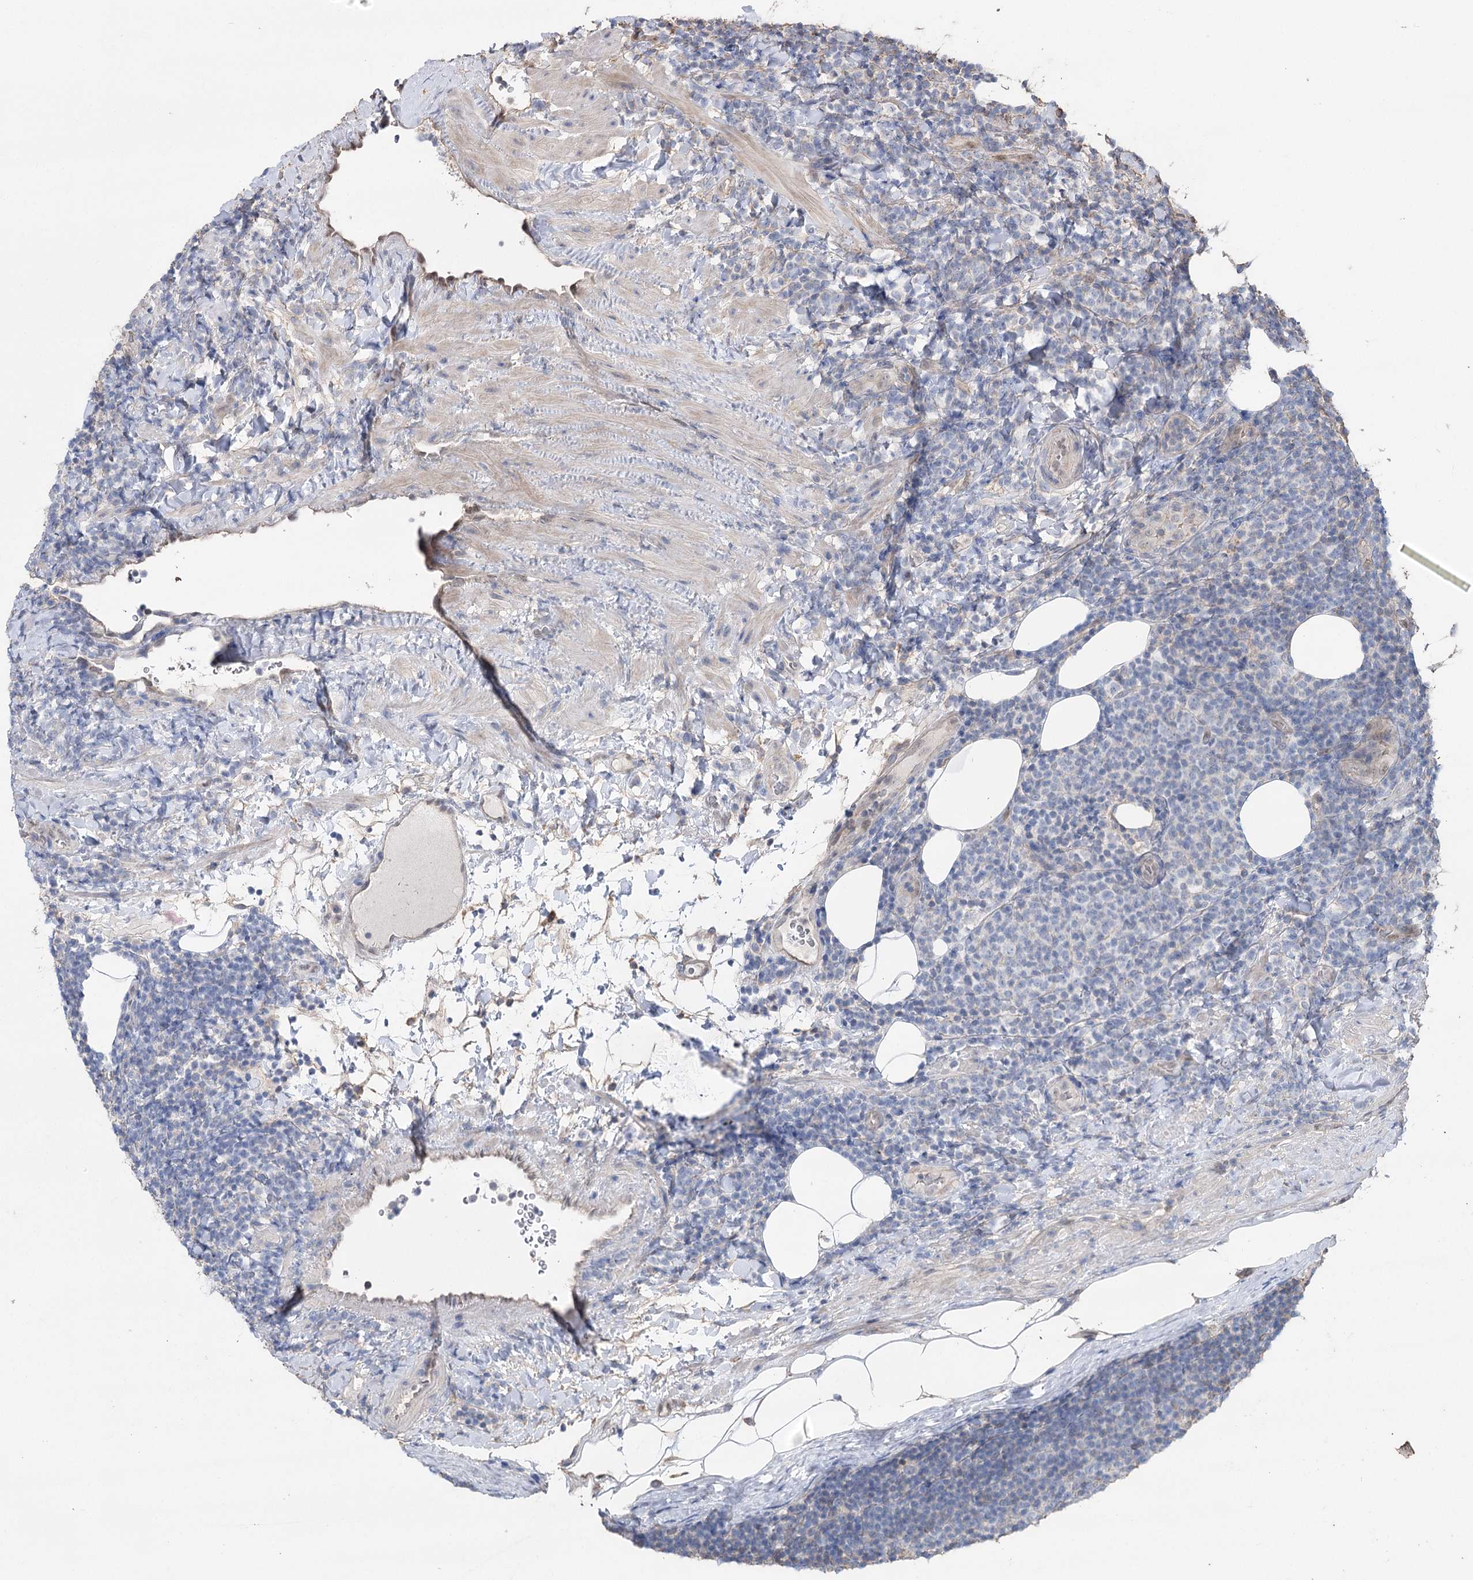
{"staining": {"intensity": "negative", "quantity": "none", "location": "none"}, "tissue": "lymphoma", "cell_type": "Tumor cells", "image_type": "cancer", "snomed": [{"axis": "morphology", "description": "Malignant lymphoma, non-Hodgkin's type, Low grade"}, {"axis": "topography", "description": "Lymph node"}], "caption": "Tumor cells are negative for brown protein staining in low-grade malignant lymphoma, non-Hodgkin's type.", "gene": "FAM13B", "patient": {"sex": "male", "age": 66}}